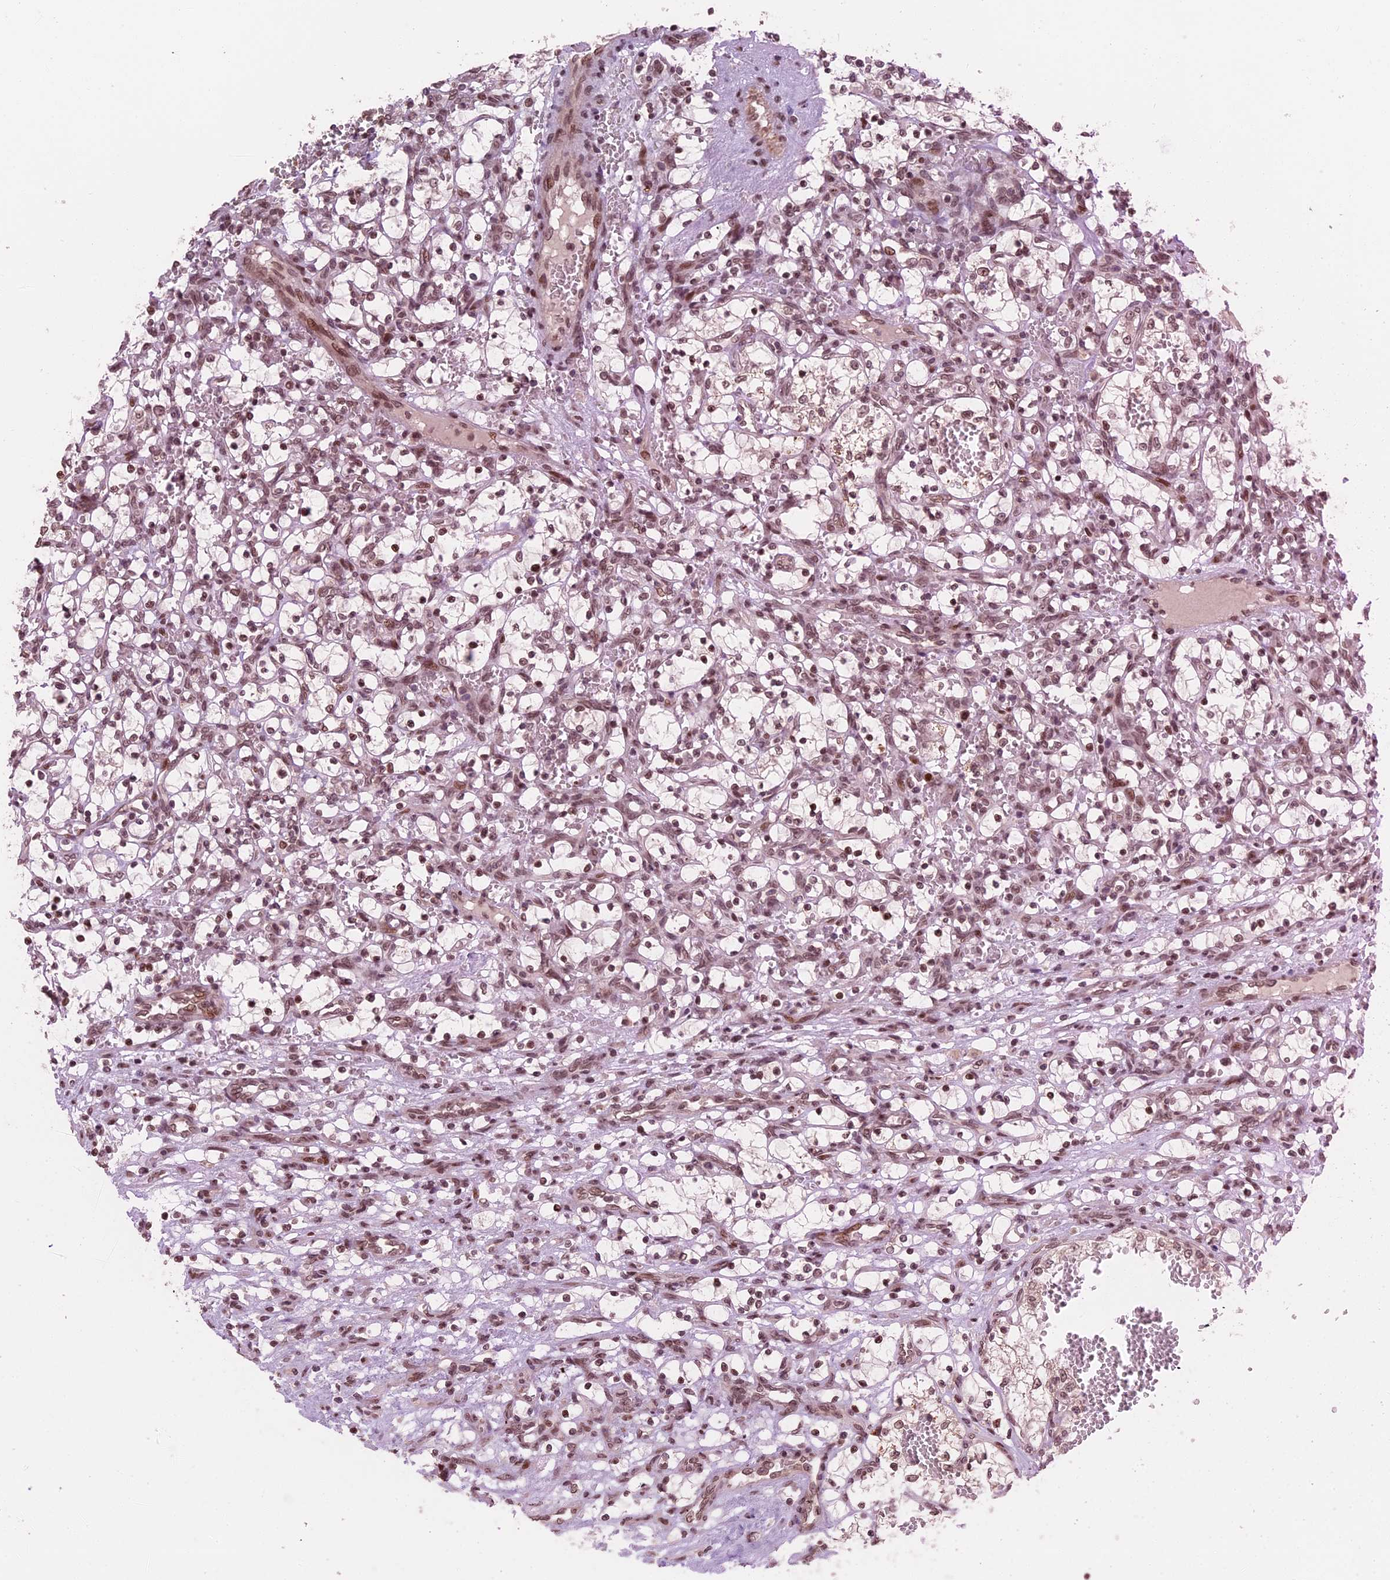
{"staining": {"intensity": "moderate", "quantity": ">75%", "location": "nuclear"}, "tissue": "renal cancer", "cell_type": "Tumor cells", "image_type": "cancer", "snomed": [{"axis": "morphology", "description": "Adenocarcinoma, NOS"}, {"axis": "topography", "description": "Kidney"}], "caption": "A photomicrograph showing moderate nuclear staining in about >75% of tumor cells in adenocarcinoma (renal), as visualized by brown immunohistochemical staining.", "gene": "NR2C2AP", "patient": {"sex": "female", "age": 69}}